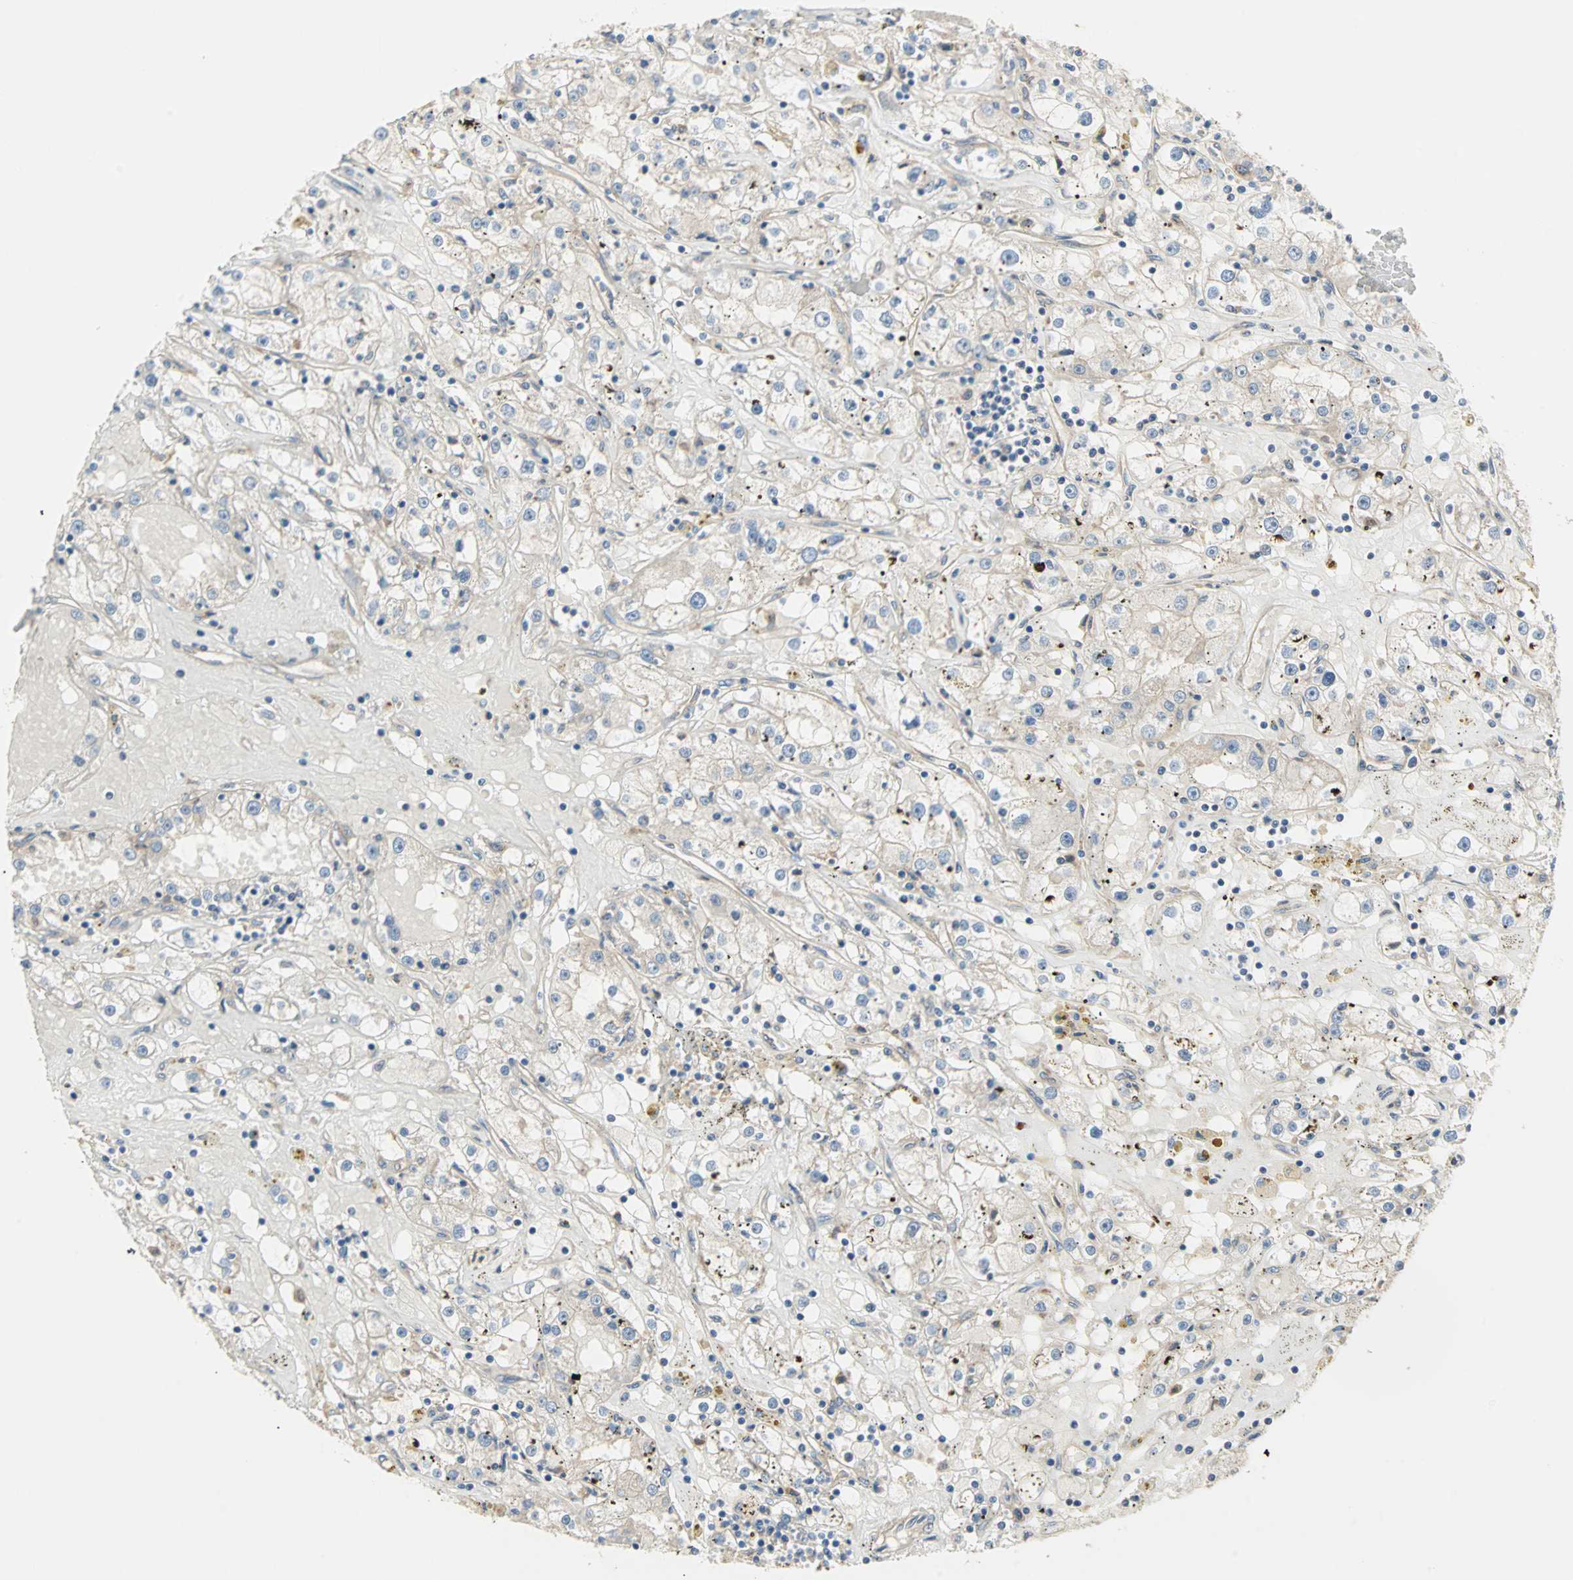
{"staining": {"intensity": "weak", "quantity": "<25%", "location": "cytoplasmic/membranous"}, "tissue": "renal cancer", "cell_type": "Tumor cells", "image_type": "cancer", "snomed": [{"axis": "morphology", "description": "Adenocarcinoma, NOS"}, {"axis": "topography", "description": "Kidney"}], "caption": "The micrograph shows no staining of tumor cells in renal cancer (adenocarcinoma). (Brightfield microscopy of DAB IHC at high magnification).", "gene": "PDE8A", "patient": {"sex": "male", "age": 56}}